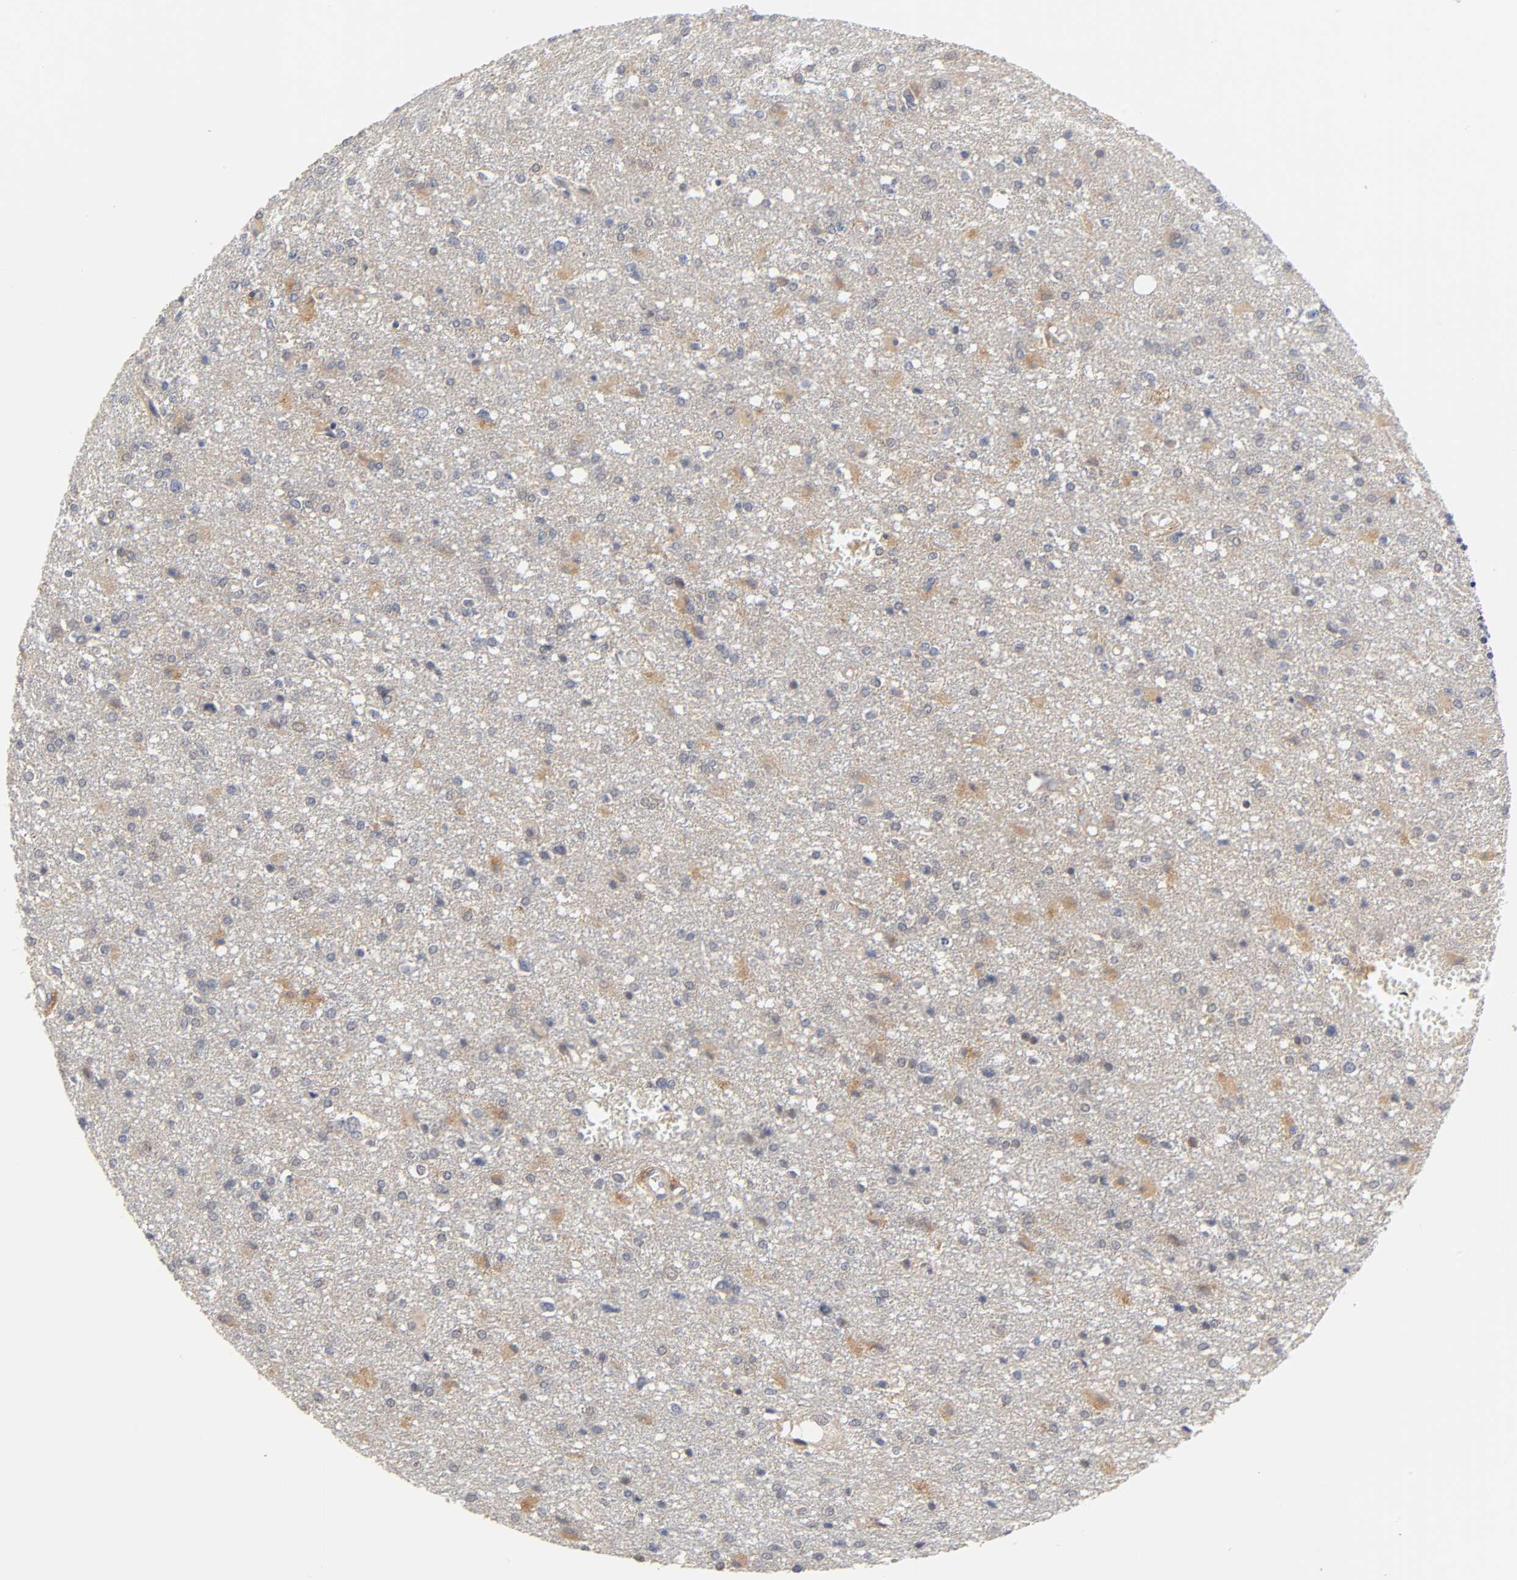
{"staining": {"intensity": "moderate", "quantity": "25%-75%", "location": "cytoplasmic/membranous"}, "tissue": "glioma", "cell_type": "Tumor cells", "image_type": "cancer", "snomed": [{"axis": "morphology", "description": "Glioma, malignant, High grade"}, {"axis": "topography", "description": "Cerebral cortex"}], "caption": "A brown stain shows moderate cytoplasmic/membranous expression of a protein in glioma tumor cells. The staining was performed using DAB (3,3'-diaminobenzidine), with brown indicating positive protein expression. Nuclei are stained blue with hematoxylin.", "gene": "GSTZ1", "patient": {"sex": "male", "age": 76}}